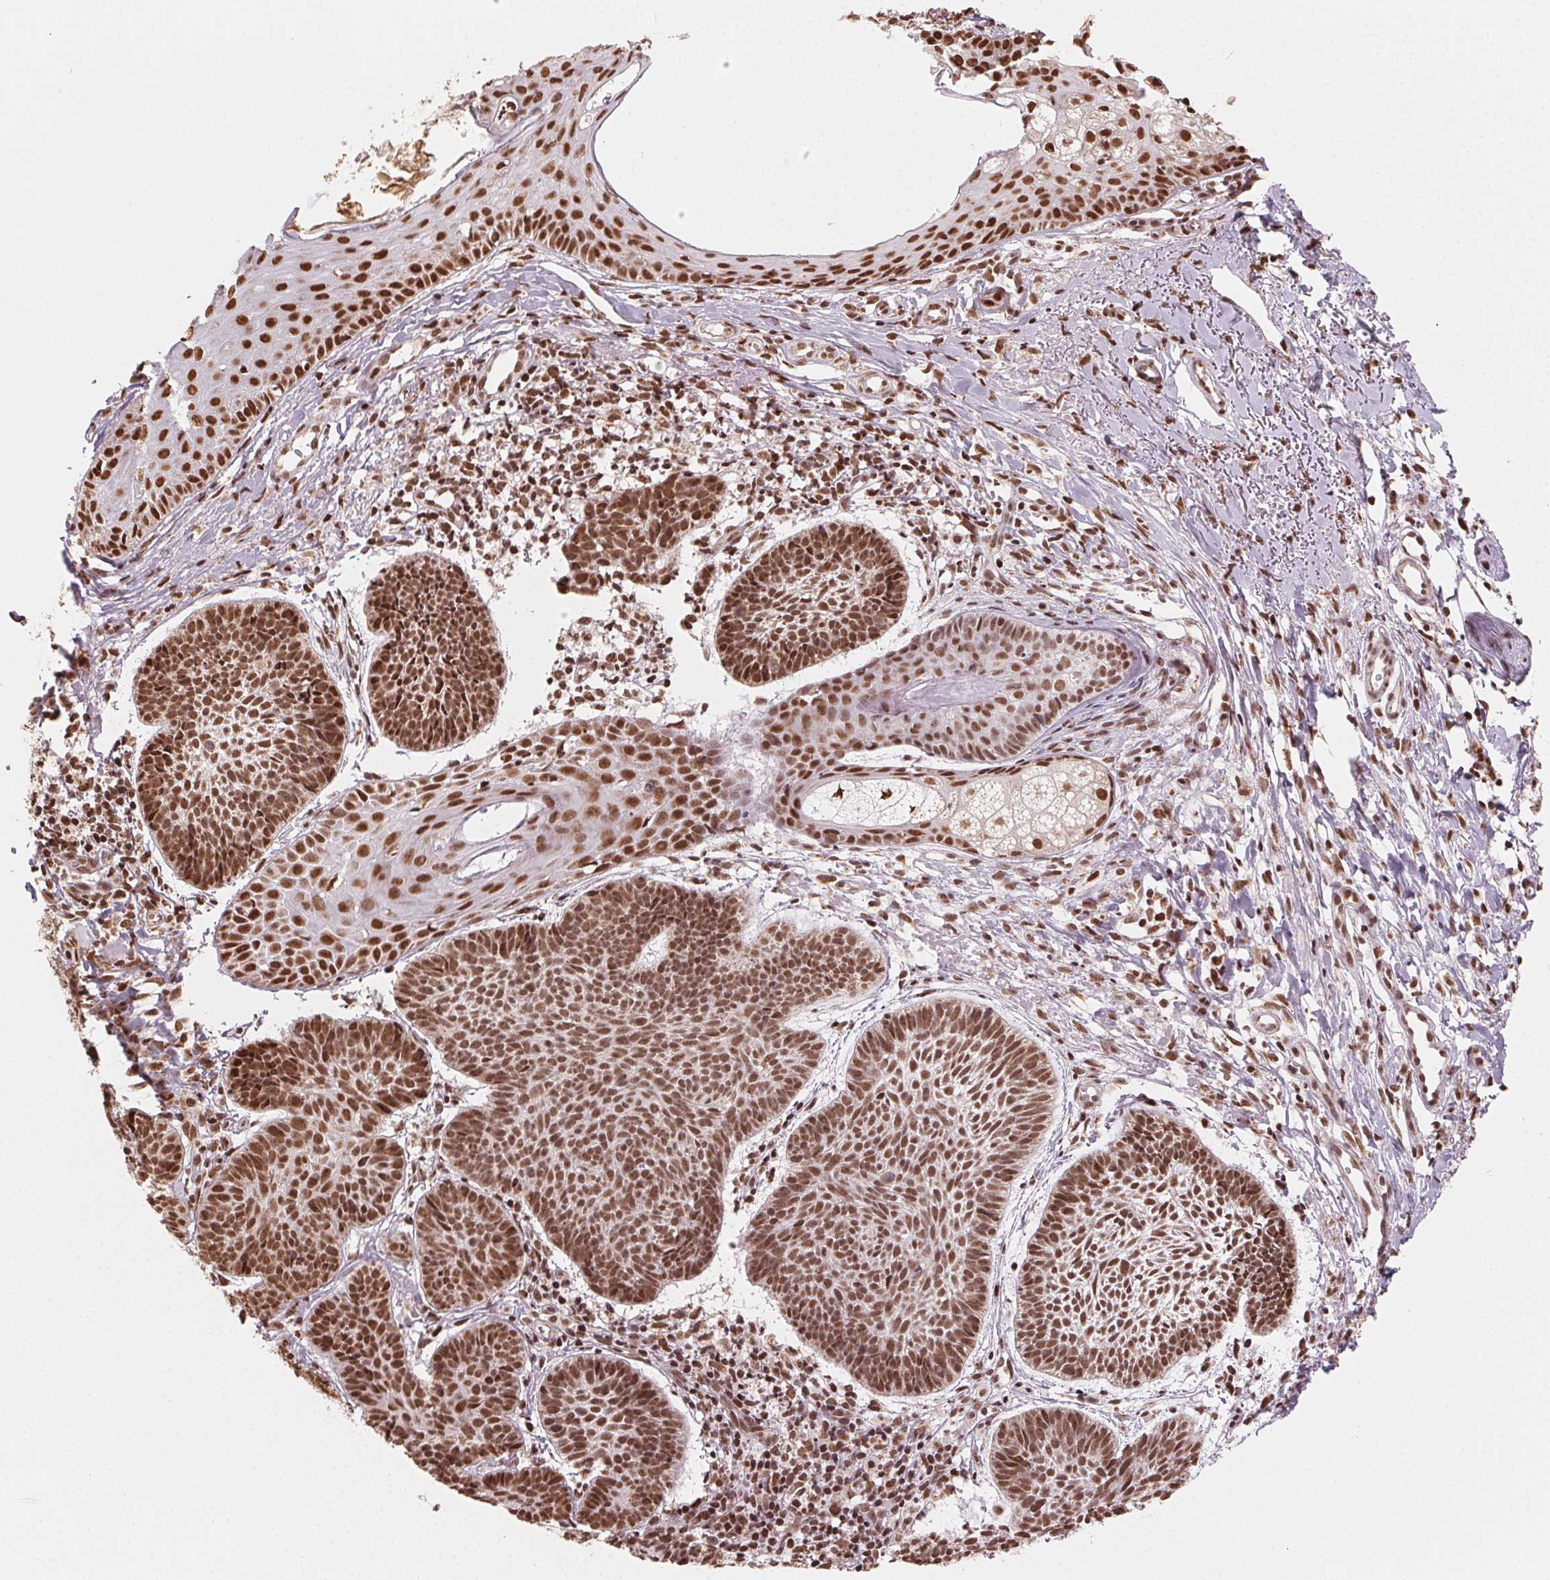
{"staining": {"intensity": "strong", "quantity": ">75%", "location": "nuclear"}, "tissue": "skin cancer", "cell_type": "Tumor cells", "image_type": "cancer", "snomed": [{"axis": "morphology", "description": "Basal cell carcinoma"}, {"axis": "topography", "description": "Skin"}], "caption": "This is an image of immunohistochemistry staining of skin cancer (basal cell carcinoma), which shows strong expression in the nuclear of tumor cells.", "gene": "TOPORS", "patient": {"sex": "male", "age": 72}}